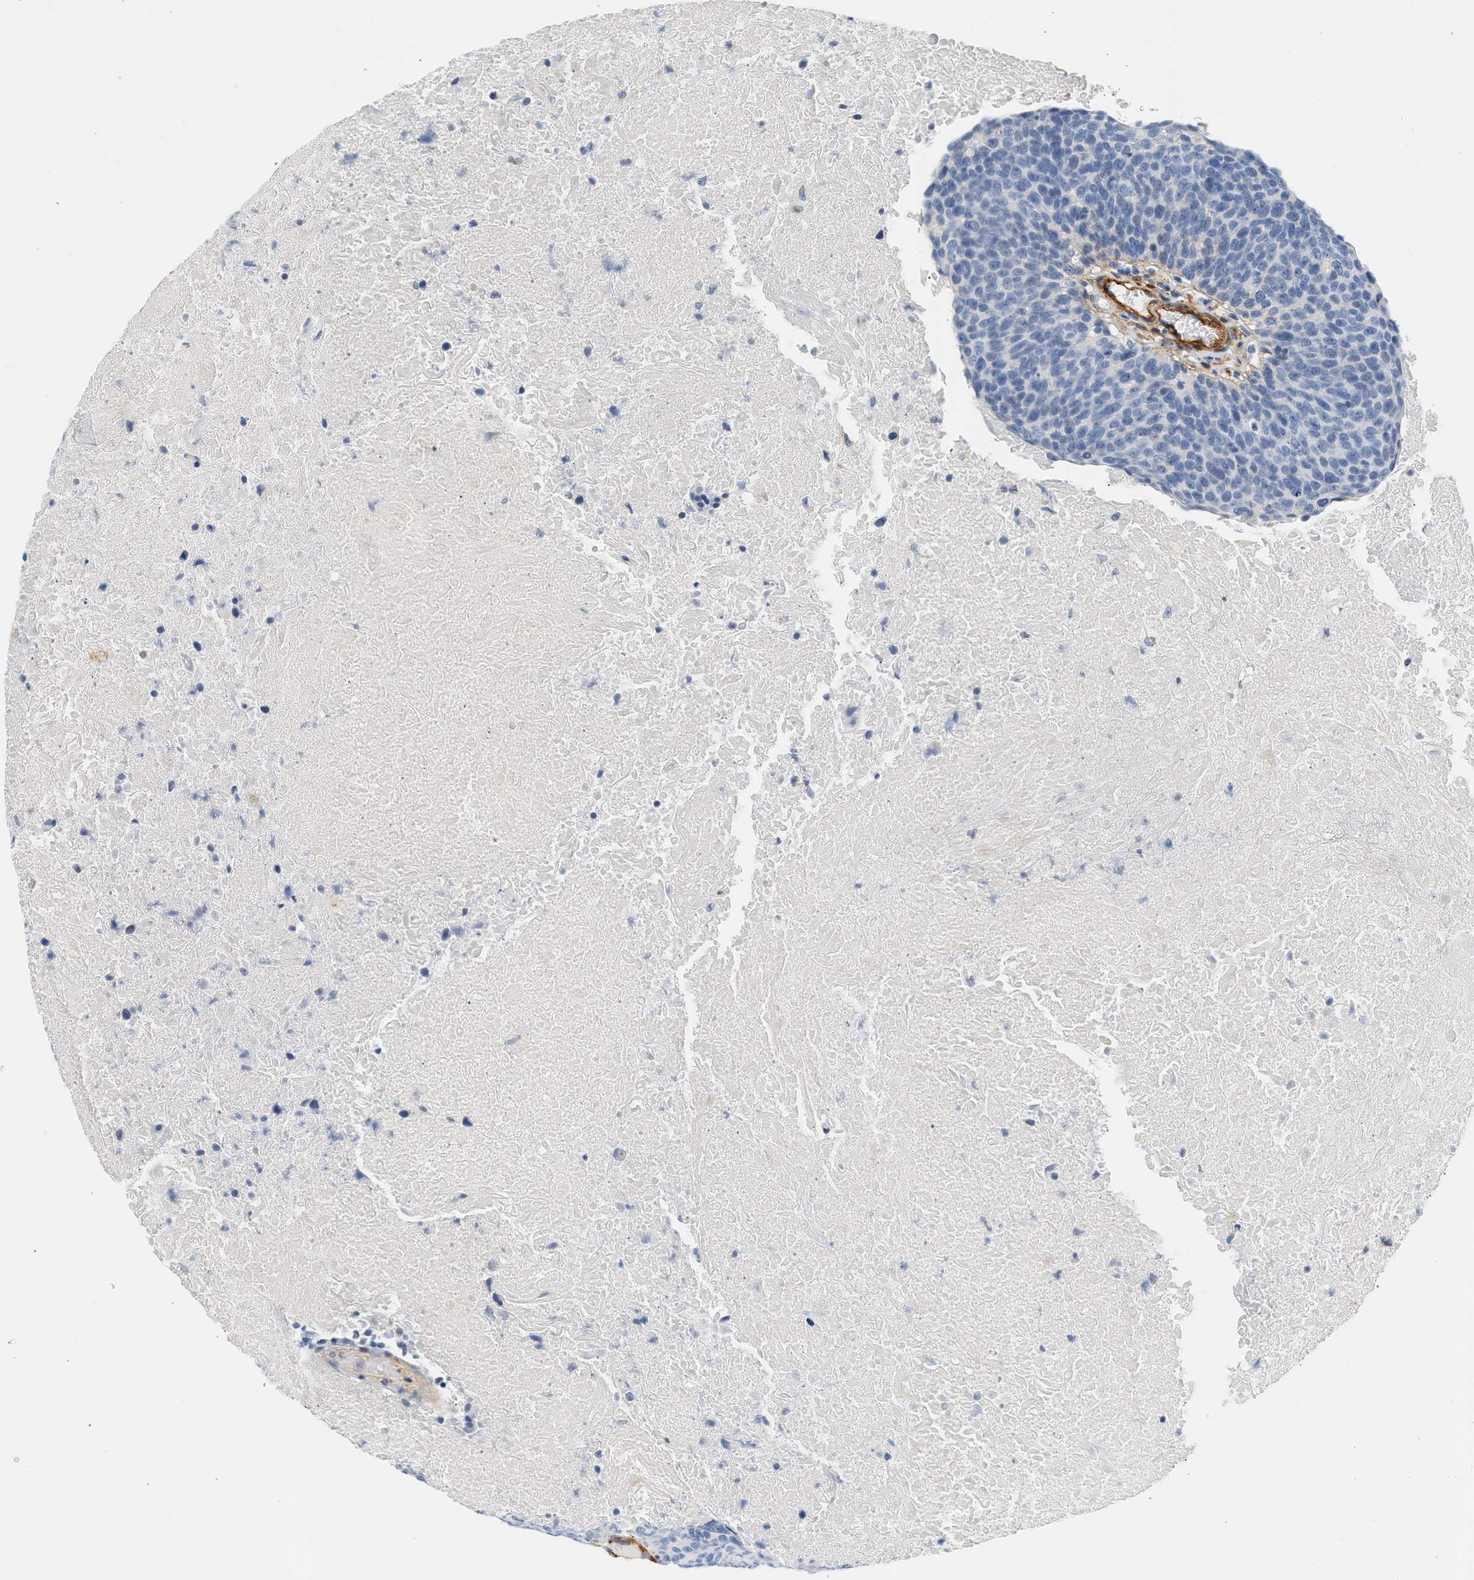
{"staining": {"intensity": "negative", "quantity": "none", "location": "none"}, "tissue": "head and neck cancer", "cell_type": "Tumor cells", "image_type": "cancer", "snomed": [{"axis": "morphology", "description": "Squamous cell carcinoma, NOS"}, {"axis": "morphology", "description": "Squamous cell carcinoma, metastatic, NOS"}, {"axis": "topography", "description": "Lymph node"}, {"axis": "topography", "description": "Head-Neck"}], "caption": "Tumor cells are negative for brown protein staining in squamous cell carcinoma (head and neck).", "gene": "SLC30A7", "patient": {"sex": "male", "age": 62}}